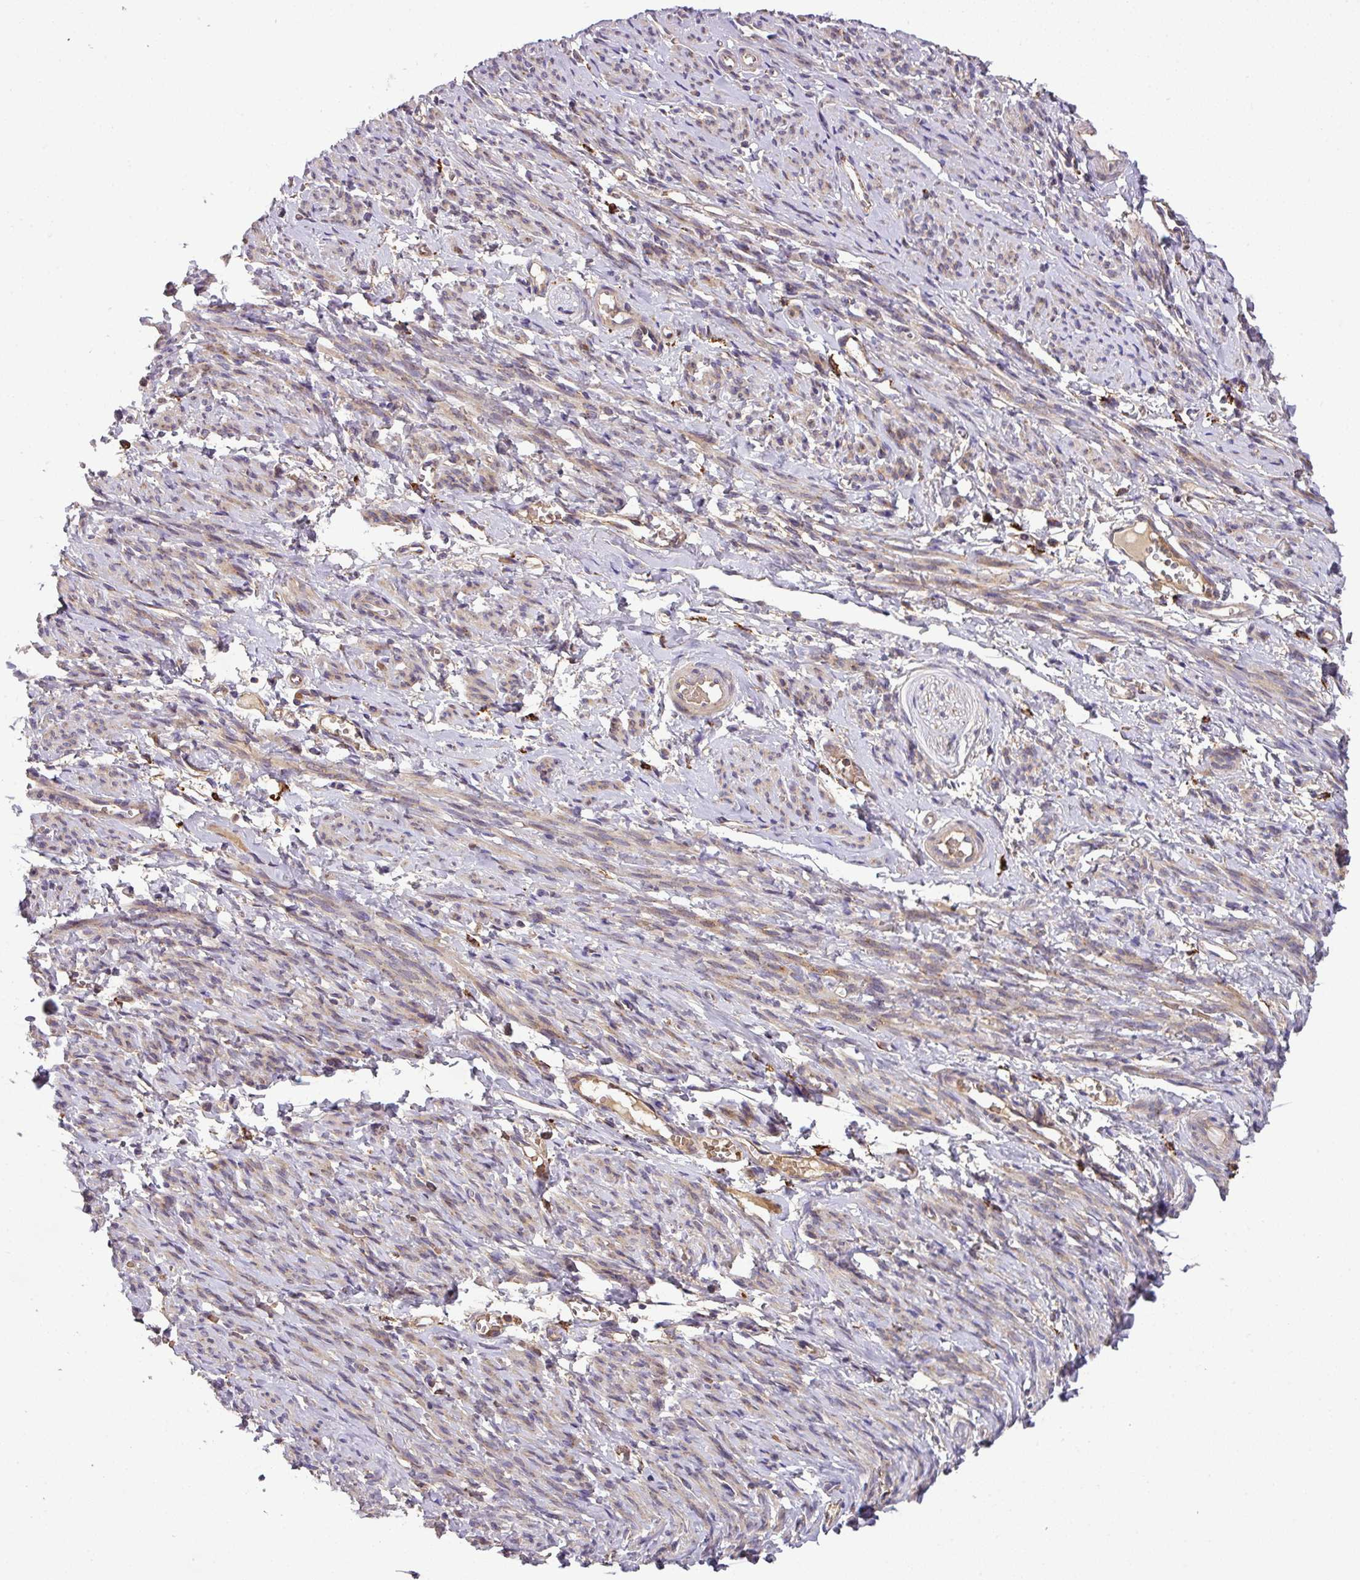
{"staining": {"intensity": "weak", "quantity": "25%-75%", "location": "cytoplasmic/membranous"}, "tissue": "smooth muscle", "cell_type": "Smooth muscle cells", "image_type": "normal", "snomed": [{"axis": "morphology", "description": "Normal tissue, NOS"}, {"axis": "topography", "description": "Smooth muscle"}], "caption": "A brown stain shows weak cytoplasmic/membranous positivity of a protein in smooth muscle cells of unremarkable human smooth muscle.", "gene": "ZNF513", "patient": {"sex": "female", "age": 65}}